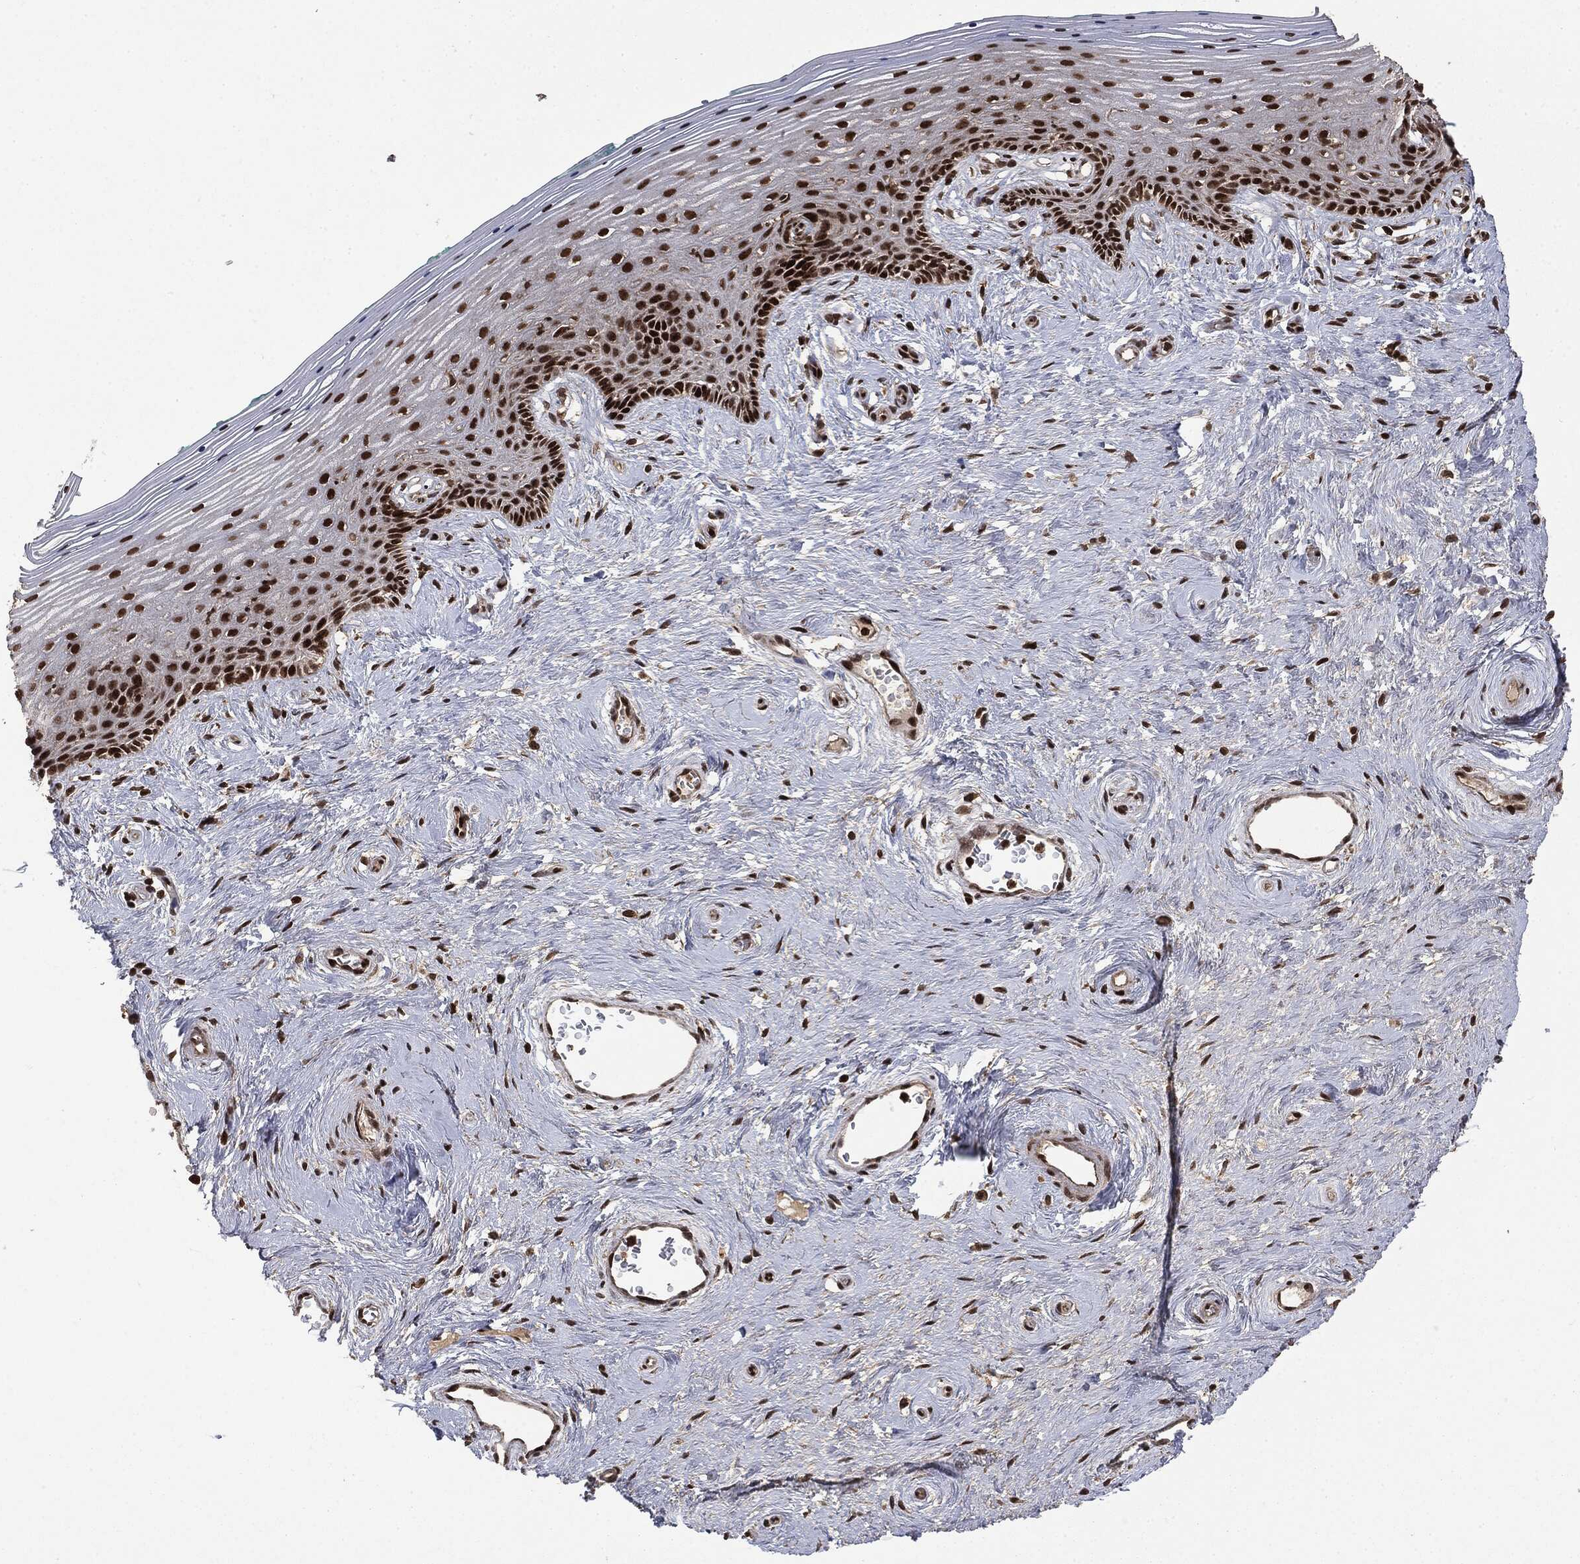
{"staining": {"intensity": "strong", "quantity": "25%-75%", "location": "nuclear"}, "tissue": "vagina", "cell_type": "Squamous epithelial cells", "image_type": "normal", "snomed": [{"axis": "morphology", "description": "Normal tissue, NOS"}, {"axis": "topography", "description": "Vagina"}], "caption": "This photomicrograph reveals IHC staining of unremarkable vagina, with high strong nuclear expression in approximately 25%-75% of squamous epithelial cells.", "gene": "CTDP1", "patient": {"sex": "female", "age": 45}}